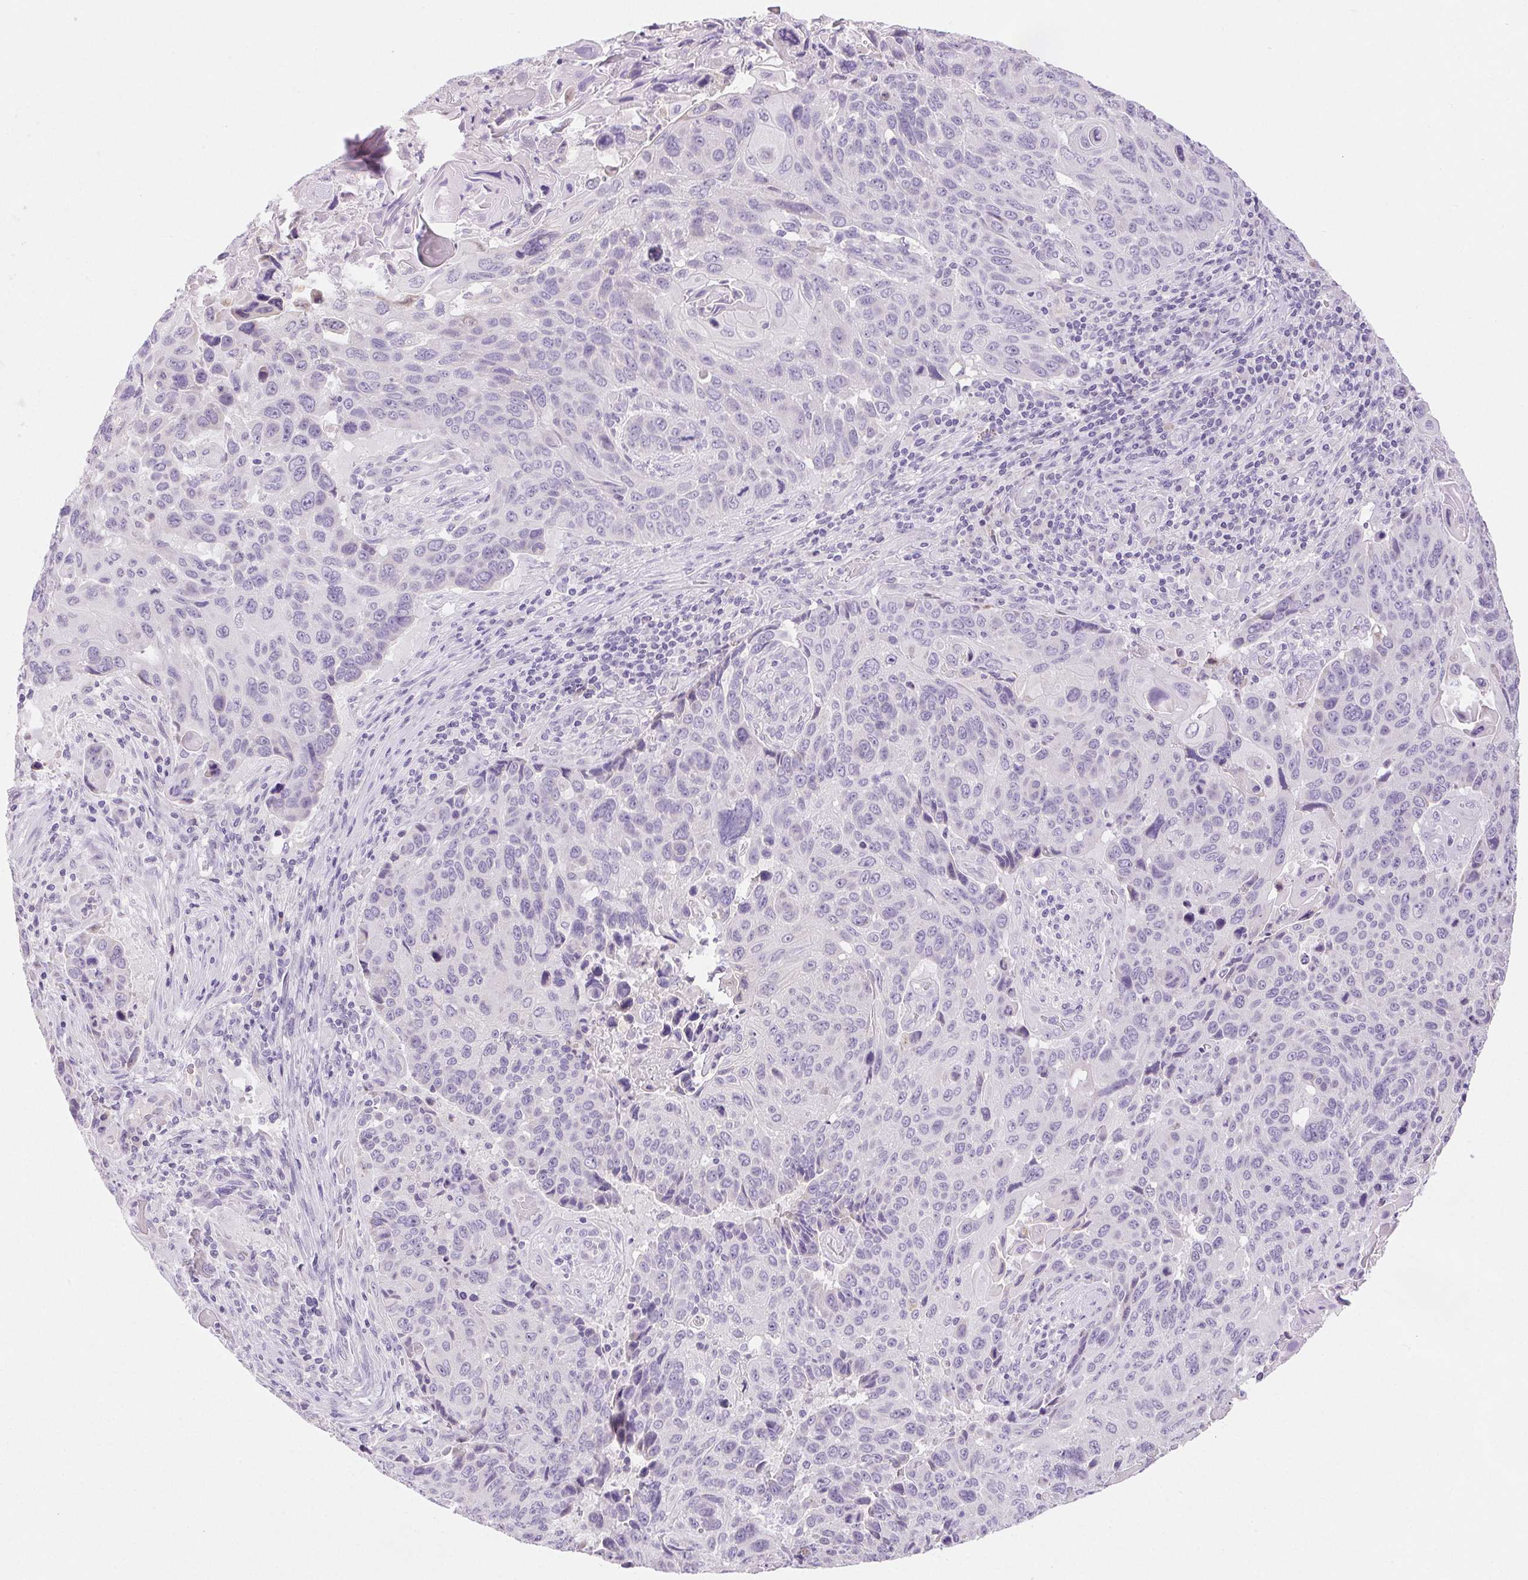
{"staining": {"intensity": "negative", "quantity": "none", "location": "none"}, "tissue": "lung cancer", "cell_type": "Tumor cells", "image_type": "cancer", "snomed": [{"axis": "morphology", "description": "Squamous cell carcinoma, NOS"}, {"axis": "topography", "description": "Lung"}], "caption": "DAB (3,3'-diaminobenzidine) immunohistochemical staining of squamous cell carcinoma (lung) exhibits no significant expression in tumor cells.", "gene": "ARHGAP11B", "patient": {"sex": "male", "age": 68}}